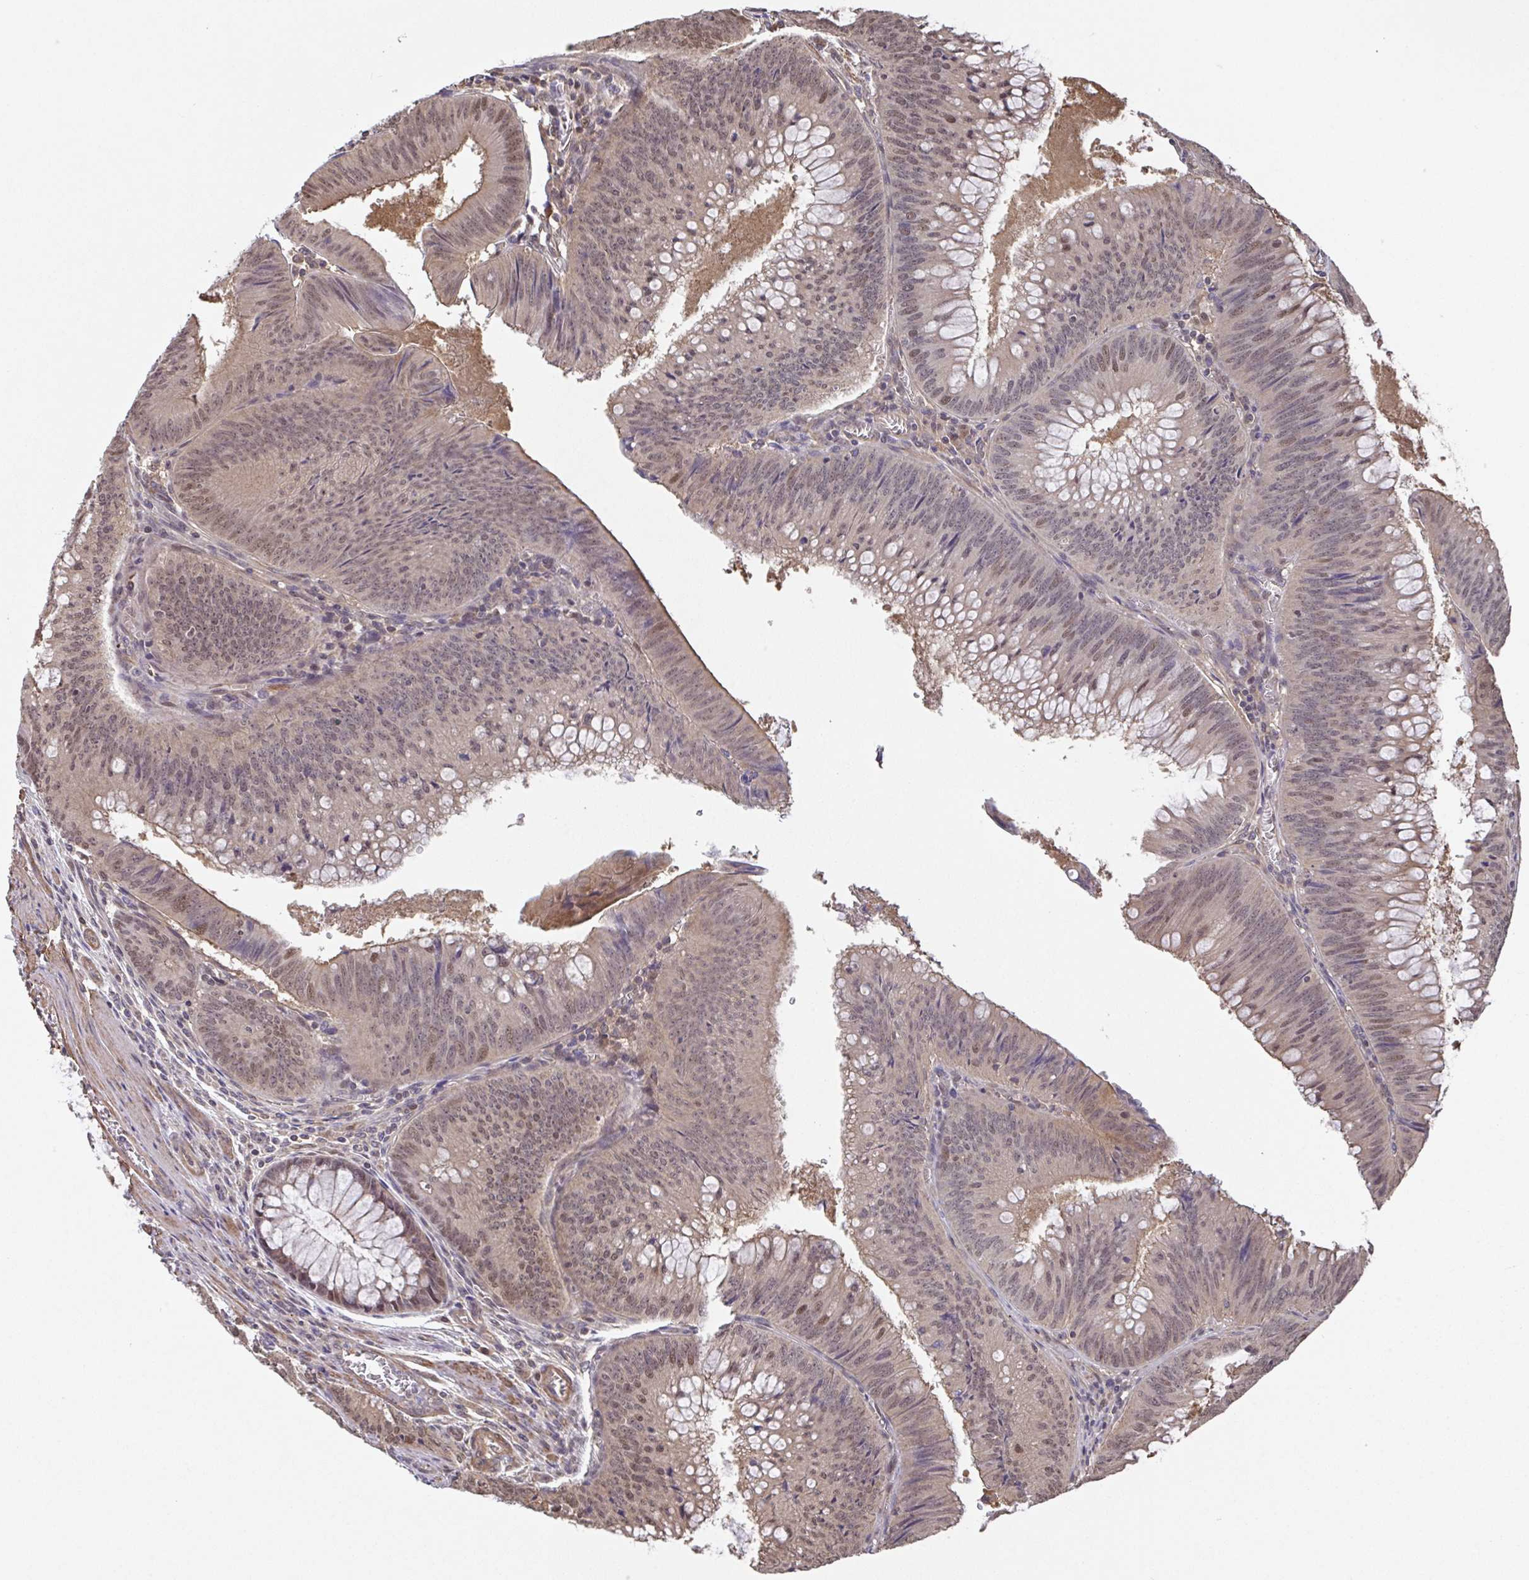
{"staining": {"intensity": "moderate", "quantity": ">75%", "location": "cytoplasmic/membranous,nuclear"}, "tissue": "colorectal cancer", "cell_type": "Tumor cells", "image_type": "cancer", "snomed": [{"axis": "morphology", "description": "Adenocarcinoma, NOS"}, {"axis": "topography", "description": "Rectum"}], "caption": "The image exhibits staining of colorectal adenocarcinoma, revealing moderate cytoplasmic/membranous and nuclear protein expression (brown color) within tumor cells. The protein of interest is stained brown, and the nuclei are stained in blue (DAB IHC with brightfield microscopy, high magnification).", "gene": "ZNF696", "patient": {"sex": "female", "age": 72}}